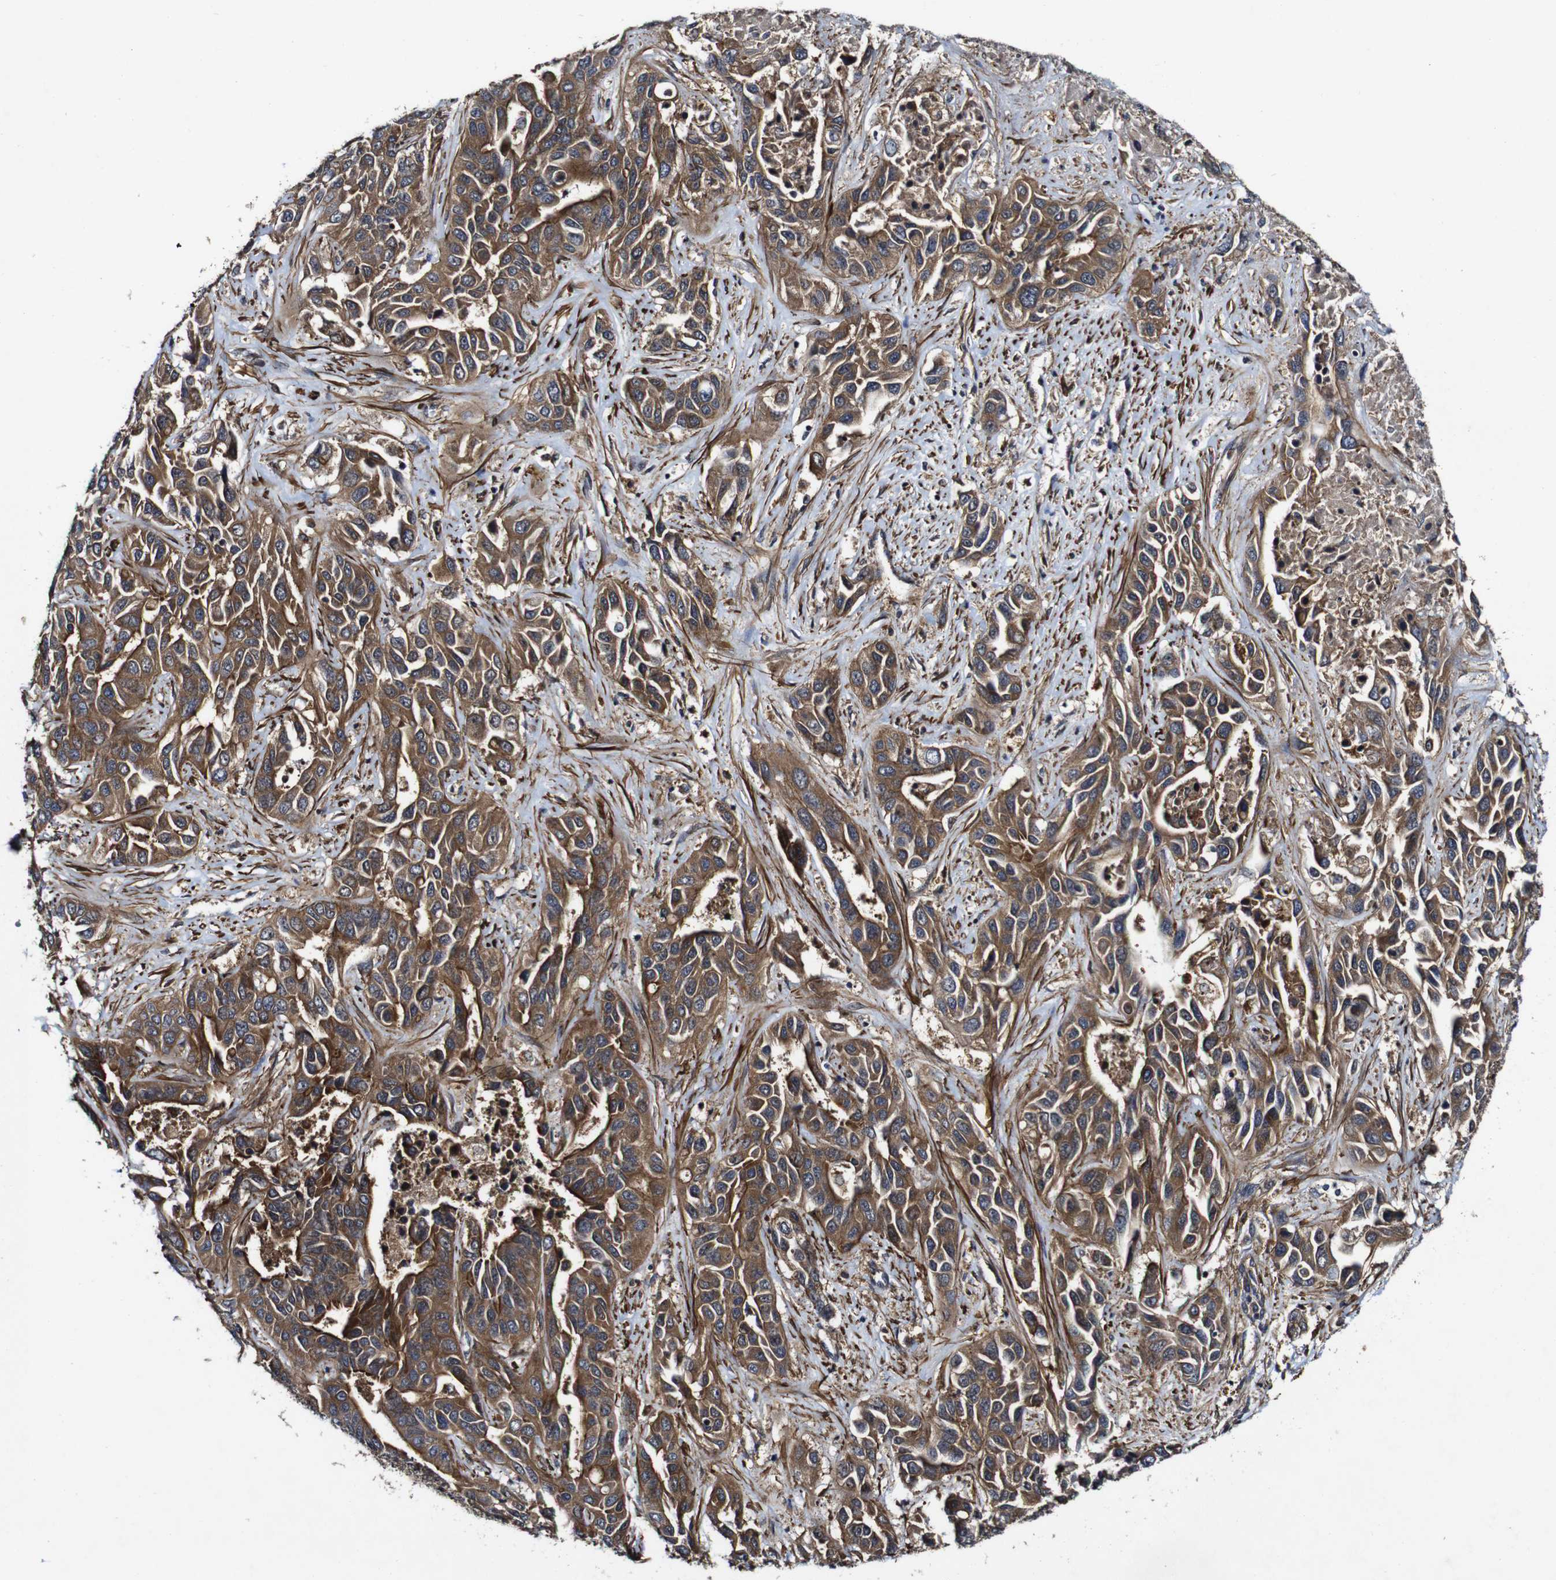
{"staining": {"intensity": "moderate", "quantity": ">75%", "location": "cytoplasmic/membranous"}, "tissue": "liver cancer", "cell_type": "Tumor cells", "image_type": "cancer", "snomed": [{"axis": "morphology", "description": "Cholangiocarcinoma"}, {"axis": "topography", "description": "Liver"}], "caption": "Immunohistochemical staining of human liver cancer (cholangiocarcinoma) reveals medium levels of moderate cytoplasmic/membranous protein staining in about >75% of tumor cells.", "gene": "GSDME", "patient": {"sex": "female", "age": 52}}